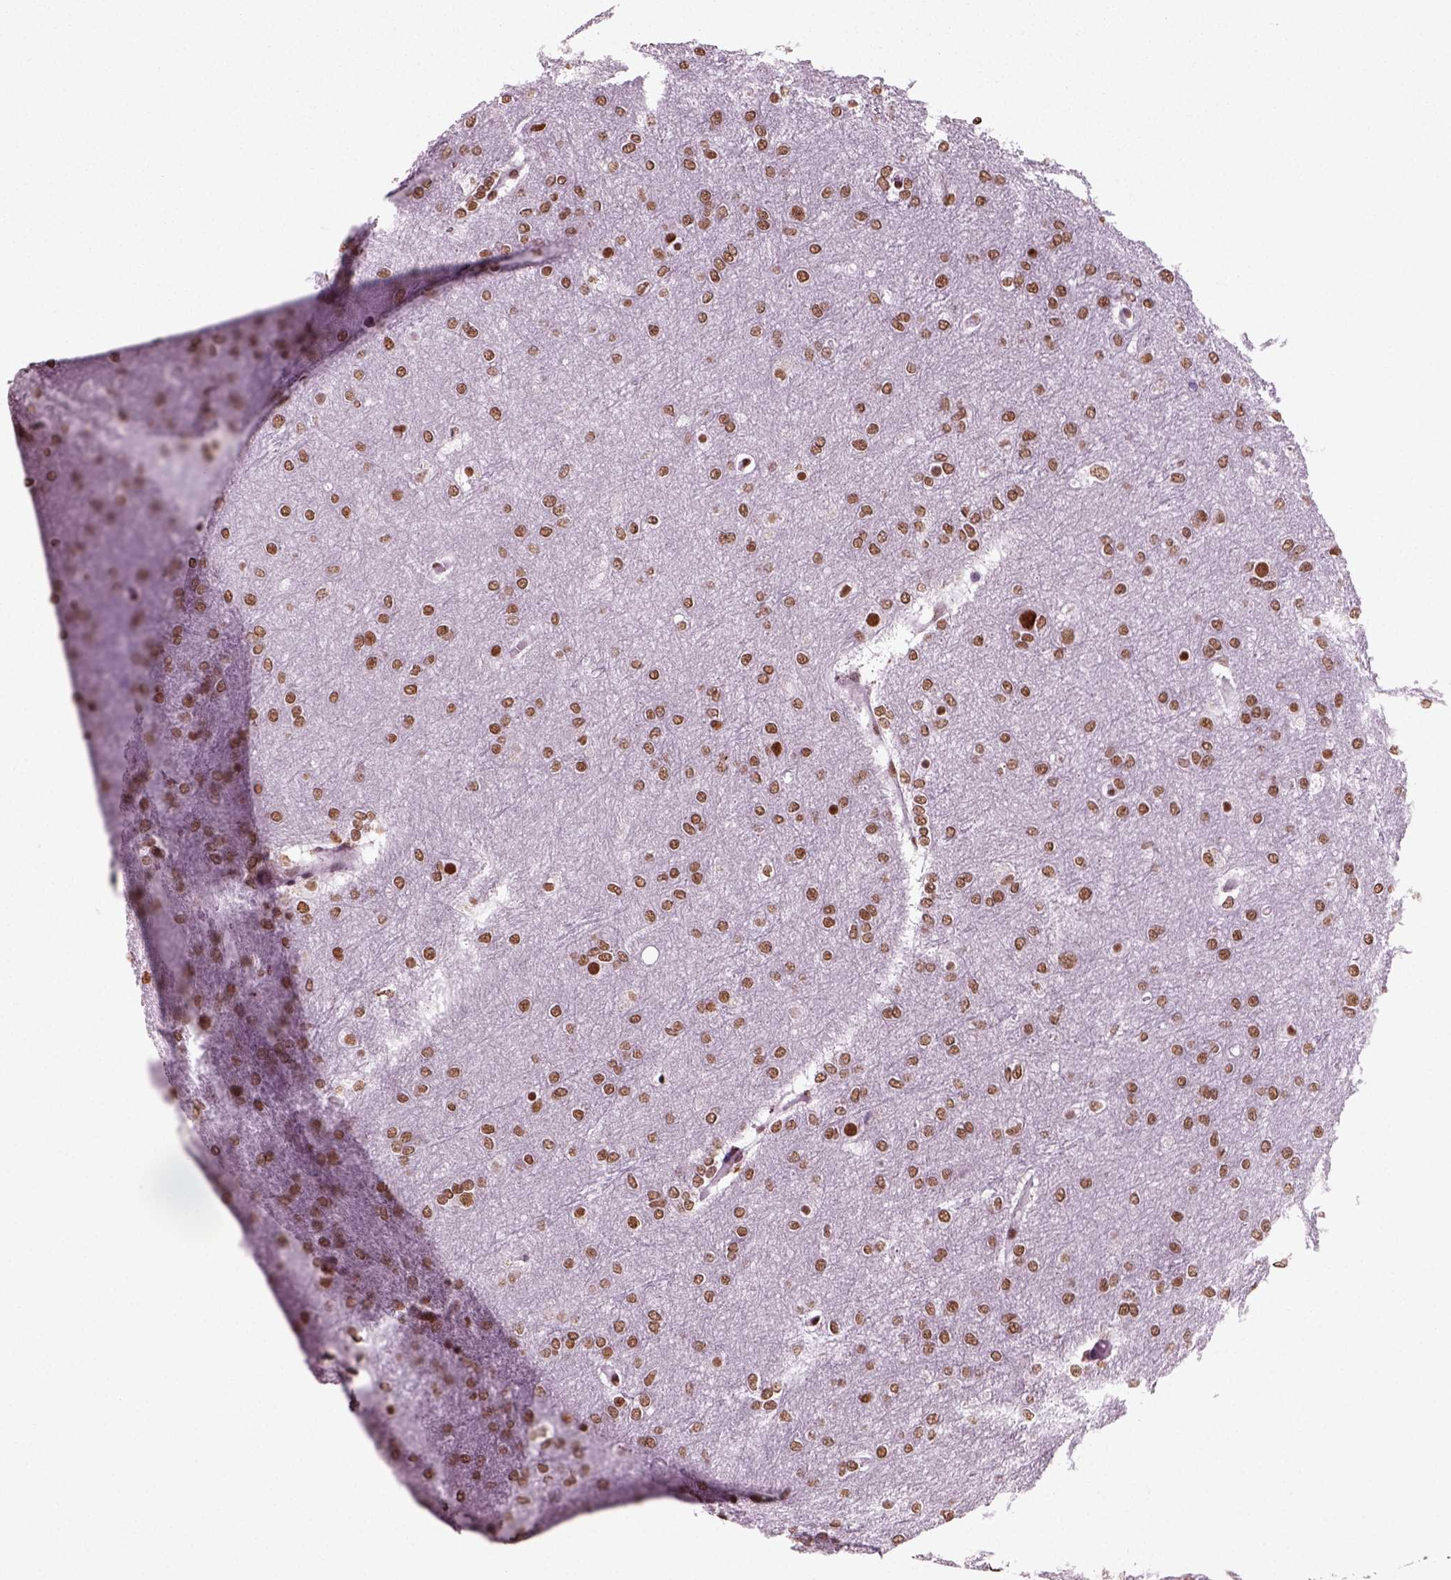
{"staining": {"intensity": "moderate", "quantity": ">75%", "location": "nuclear"}, "tissue": "glioma", "cell_type": "Tumor cells", "image_type": "cancer", "snomed": [{"axis": "morphology", "description": "Glioma, malignant, High grade"}, {"axis": "topography", "description": "Brain"}], "caption": "Immunohistochemical staining of glioma exhibits moderate nuclear protein staining in about >75% of tumor cells. Nuclei are stained in blue.", "gene": "POLR1H", "patient": {"sex": "female", "age": 61}}